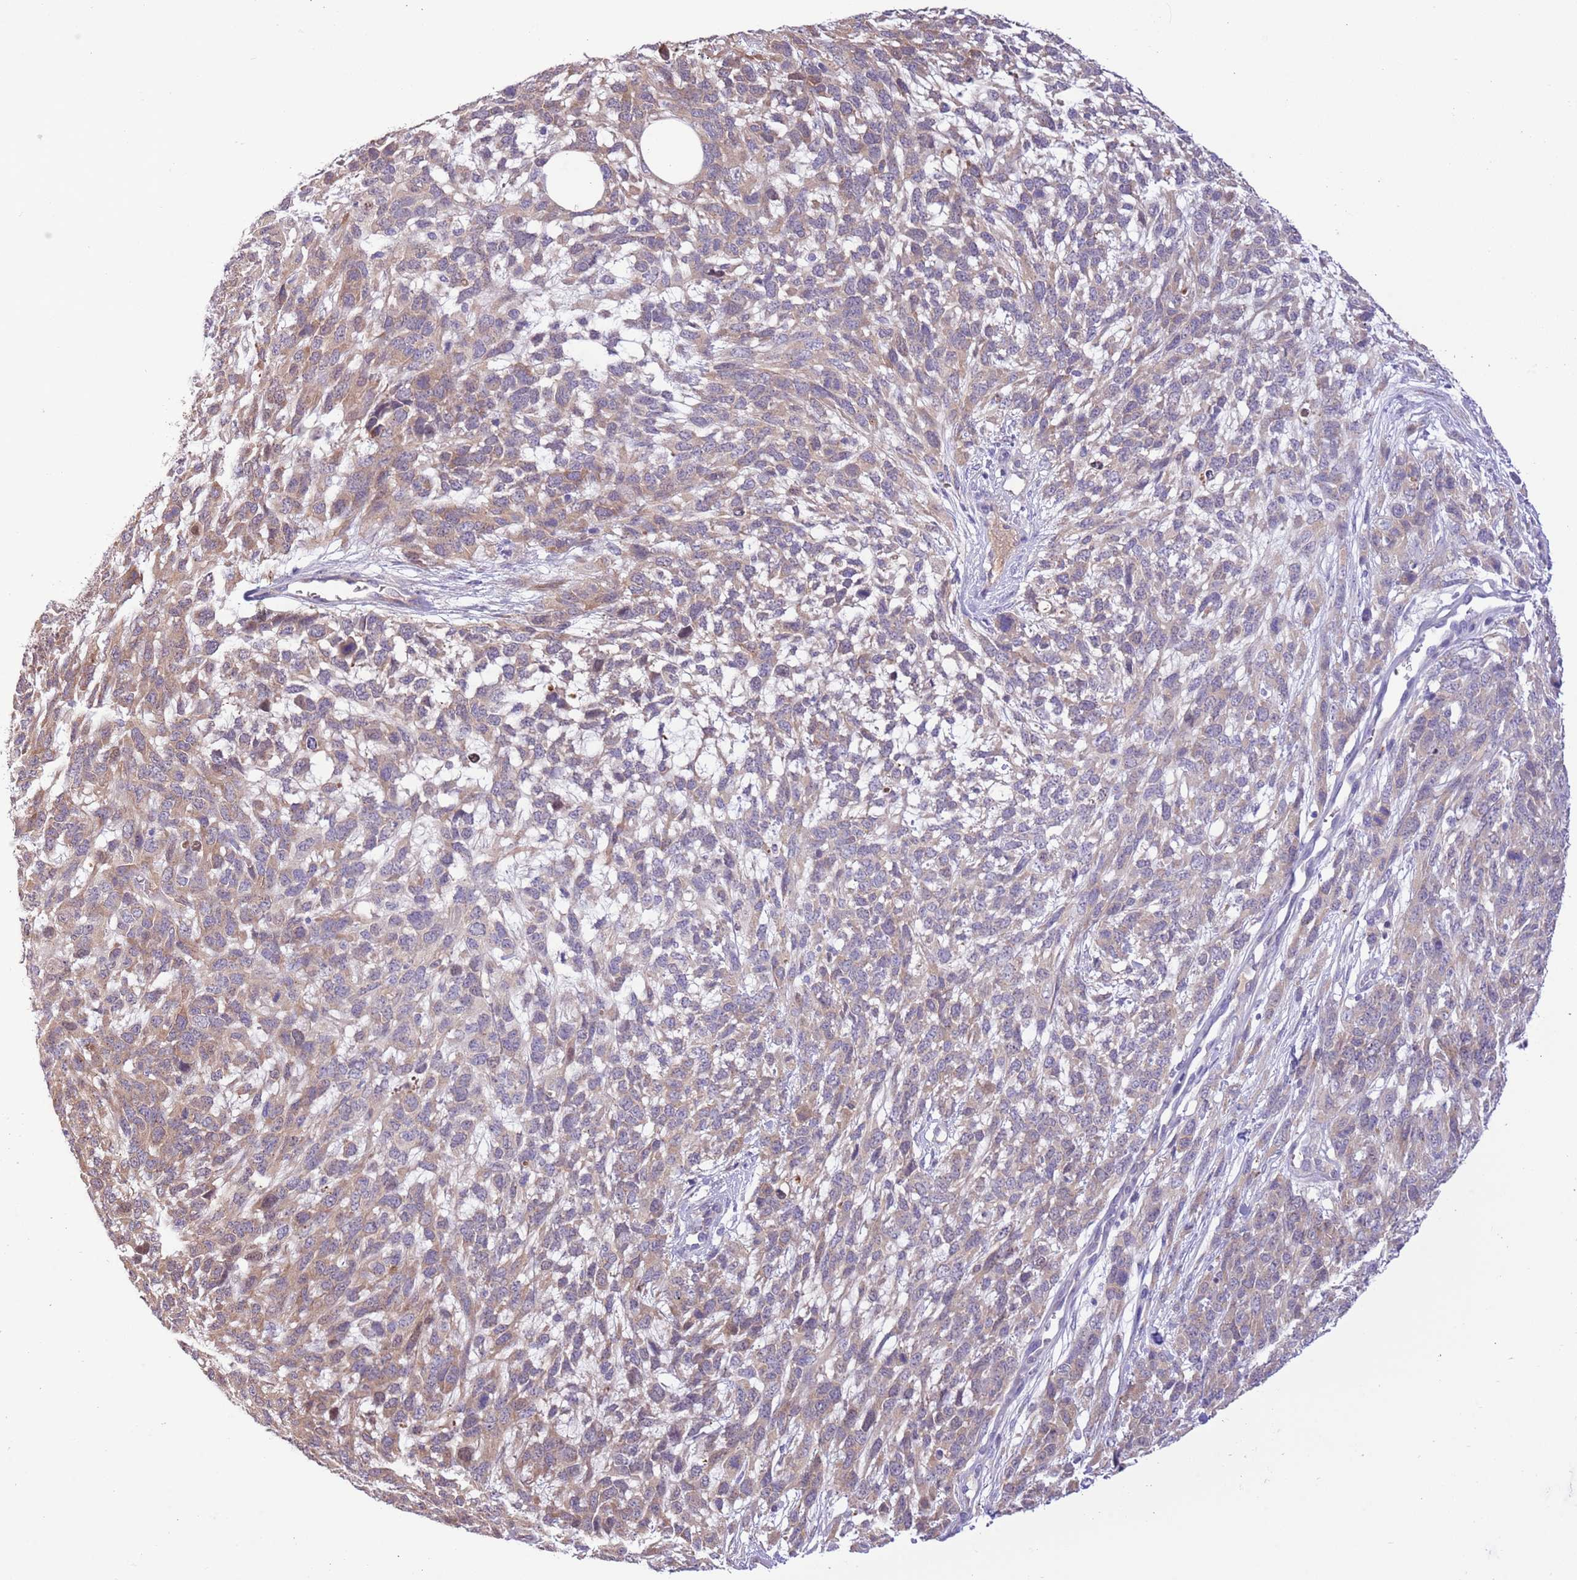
{"staining": {"intensity": "moderate", "quantity": ">75%", "location": "cytoplasmic/membranous"}, "tissue": "melanoma", "cell_type": "Tumor cells", "image_type": "cancer", "snomed": [{"axis": "morphology", "description": "Normal morphology"}, {"axis": "morphology", "description": "Malignant melanoma, NOS"}, {"axis": "topography", "description": "Skin"}], "caption": "Immunohistochemical staining of malignant melanoma displays medium levels of moderate cytoplasmic/membranous expression in about >75% of tumor cells. Using DAB (3,3'-diaminobenzidine) (brown) and hematoxylin (blue) stains, captured at high magnification using brightfield microscopy.", "gene": "PRR32", "patient": {"sex": "female", "age": 72}}